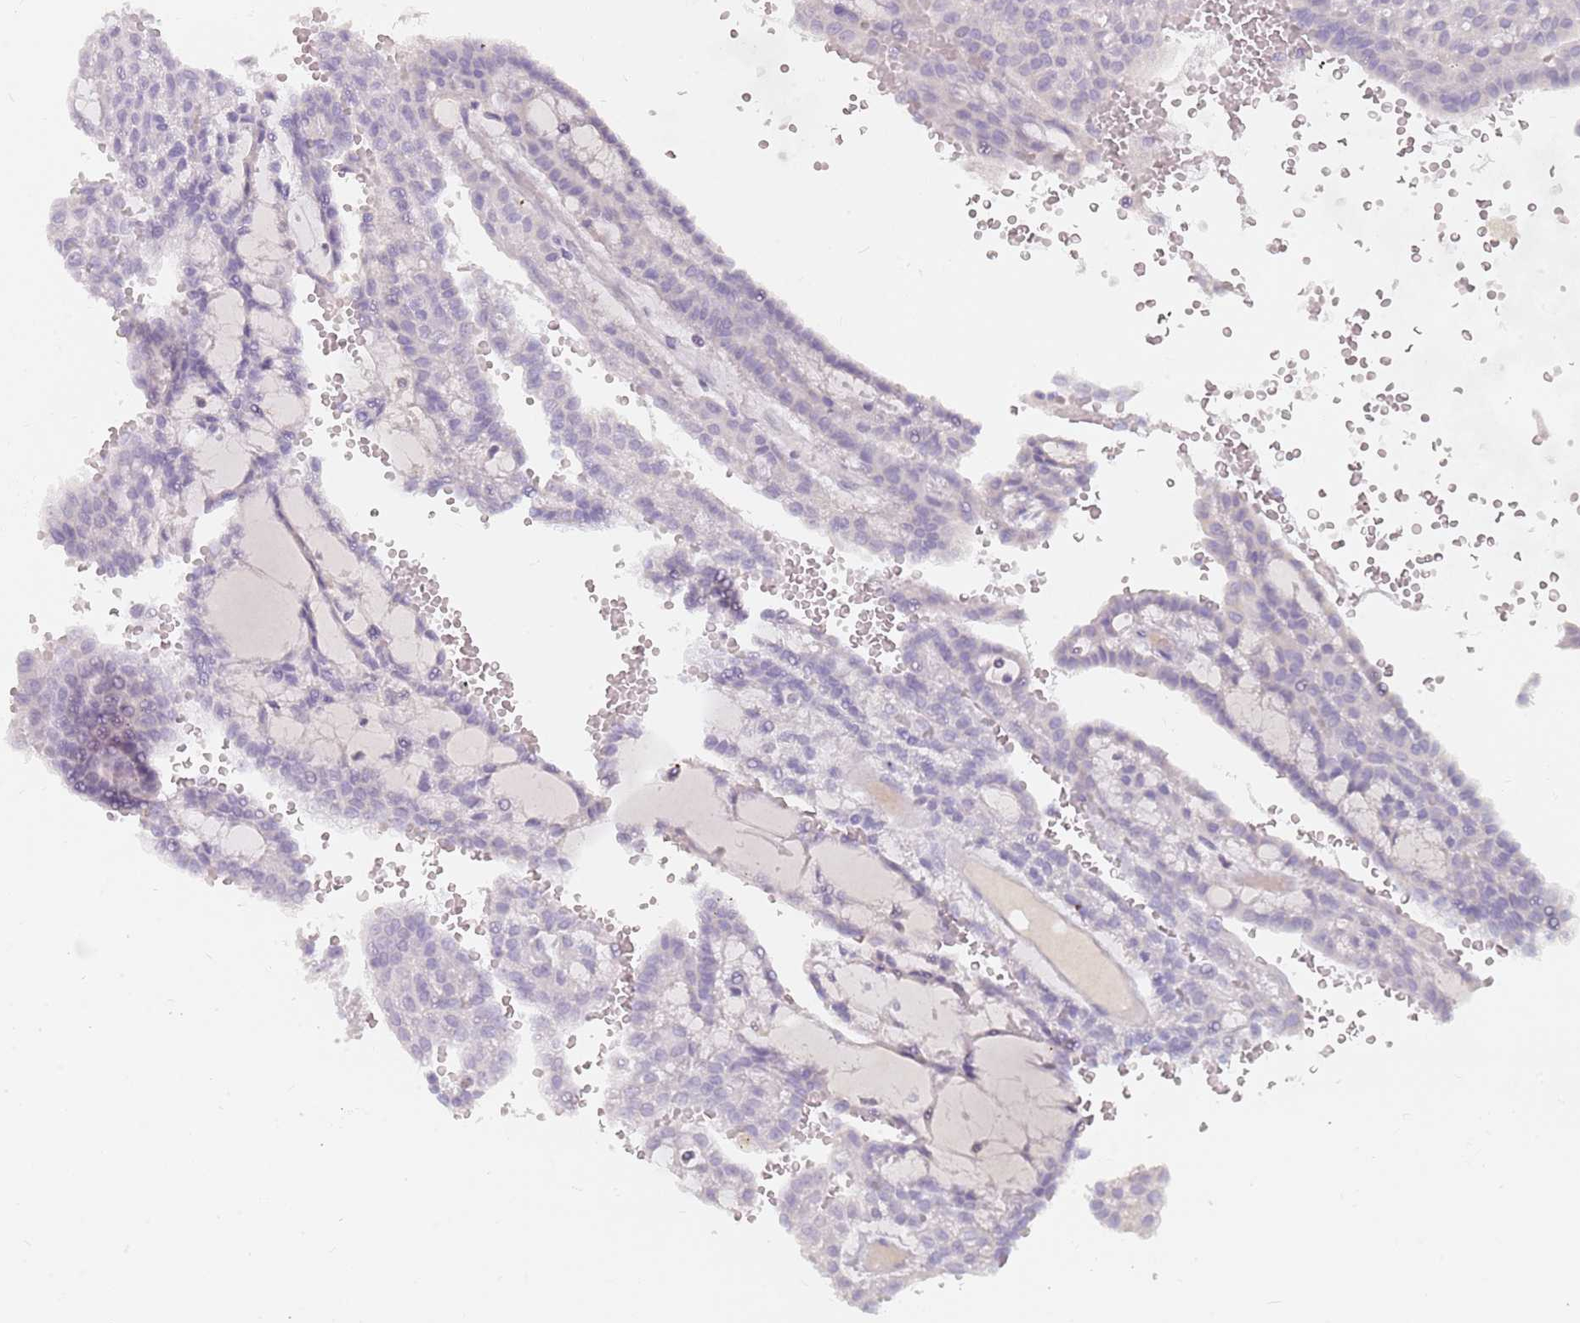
{"staining": {"intensity": "negative", "quantity": "none", "location": "none"}, "tissue": "renal cancer", "cell_type": "Tumor cells", "image_type": "cancer", "snomed": [{"axis": "morphology", "description": "Adenocarcinoma, NOS"}, {"axis": "topography", "description": "Kidney"}], "caption": "Immunohistochemistry of human renal cancer (adenocarcinoma) shows no staining in tumor cells.", "gene": "CEP19", "patient": {"sex": "male", "age": 63}}